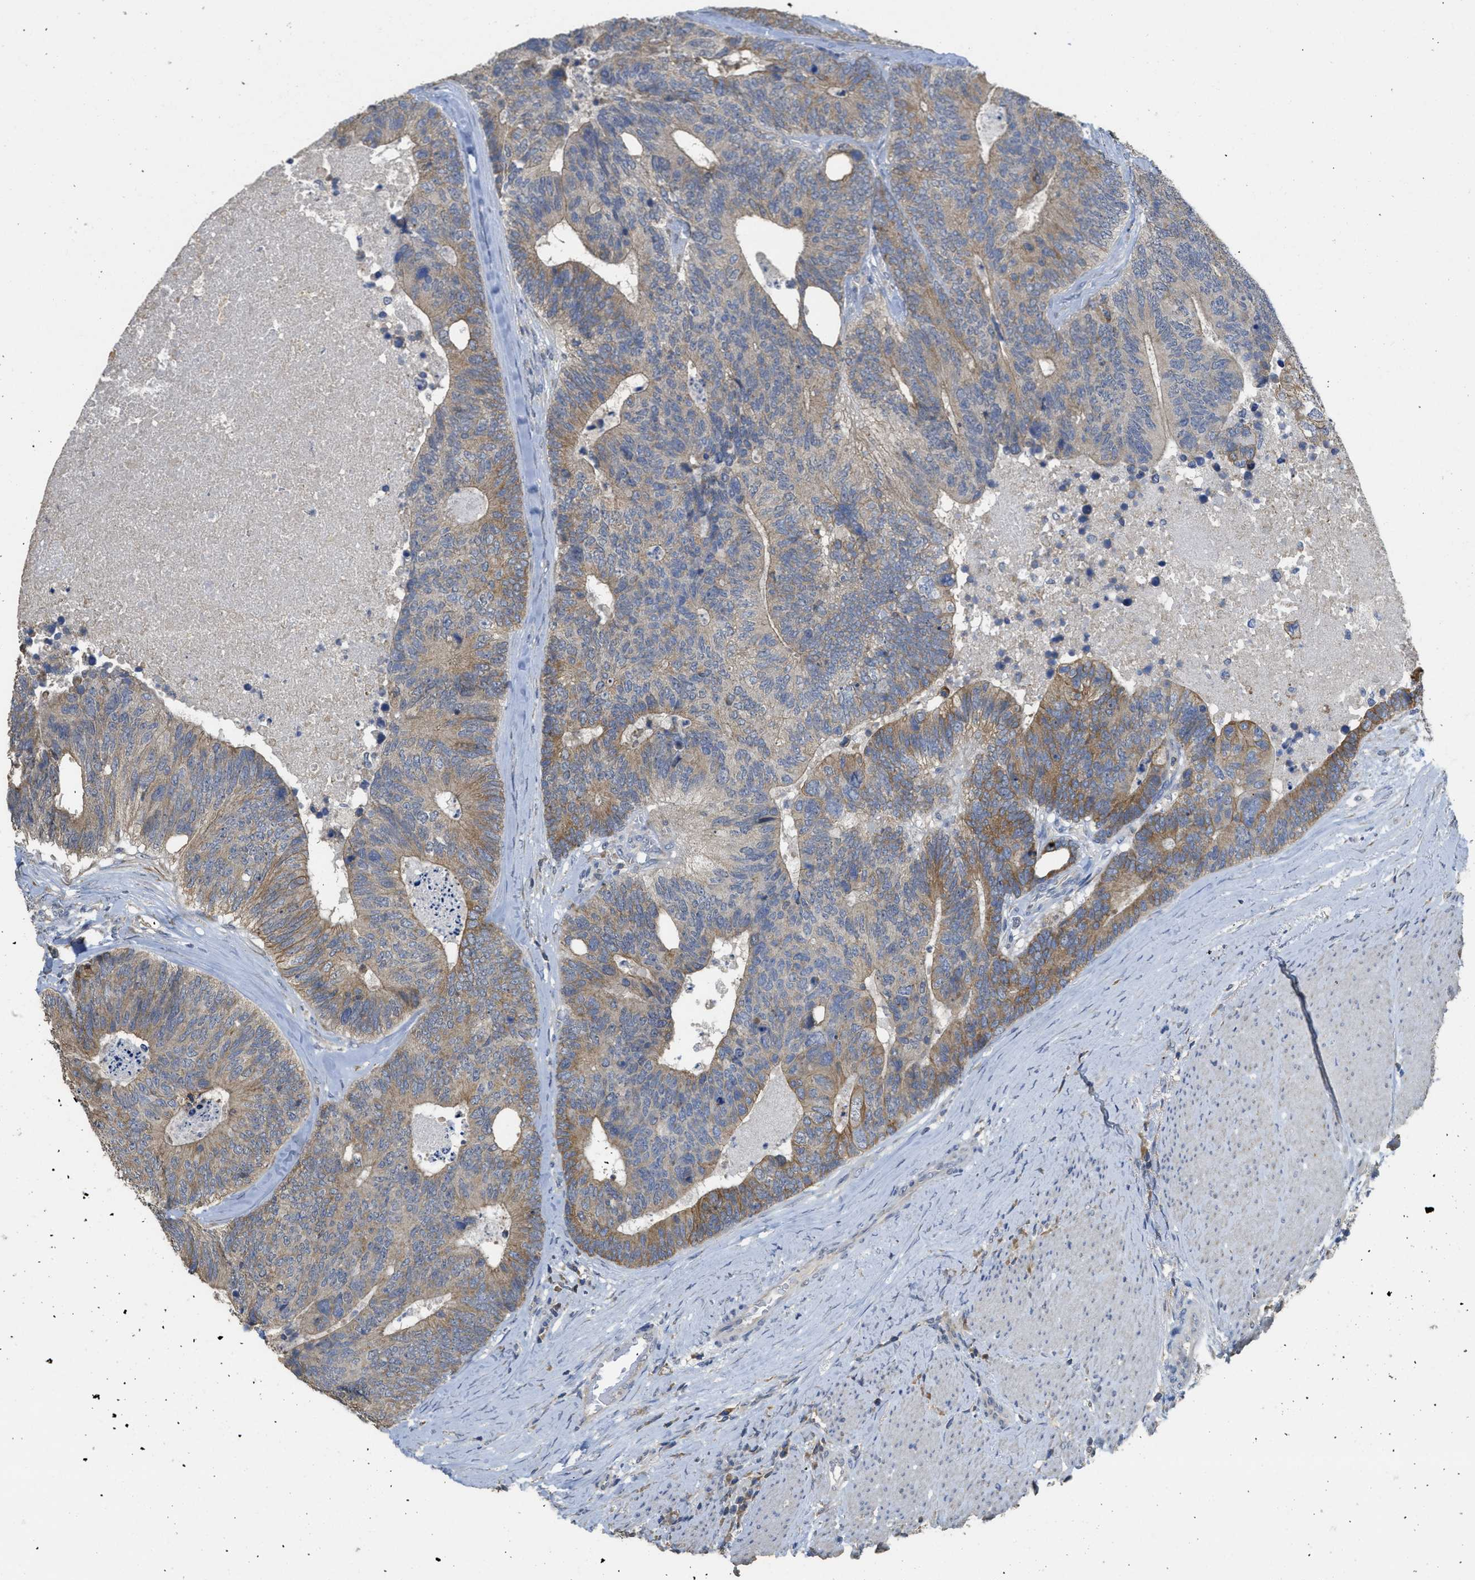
{"staining": {"intensity": "moderate", "quantity": "25%-75%", "location": "cytoplasmic/membranous"}, "tissue": "colorectal cancer", "cell_type": "Tumor cells", "image_type": "cancer", "snomed": [{"axis": "morphology", "description": "Adenocarcinoma, NOS"}, {"axis": "topography", "description": "Colon"}], "caption": "This is a photomicrograph of immunohistochemistry staining of colorectal cancer, which shows moderate staining in the cytoplasmic/membranous of tumor cells.", "gene": "SFXN2", "patient": {"sex": "female", "age": 67}}